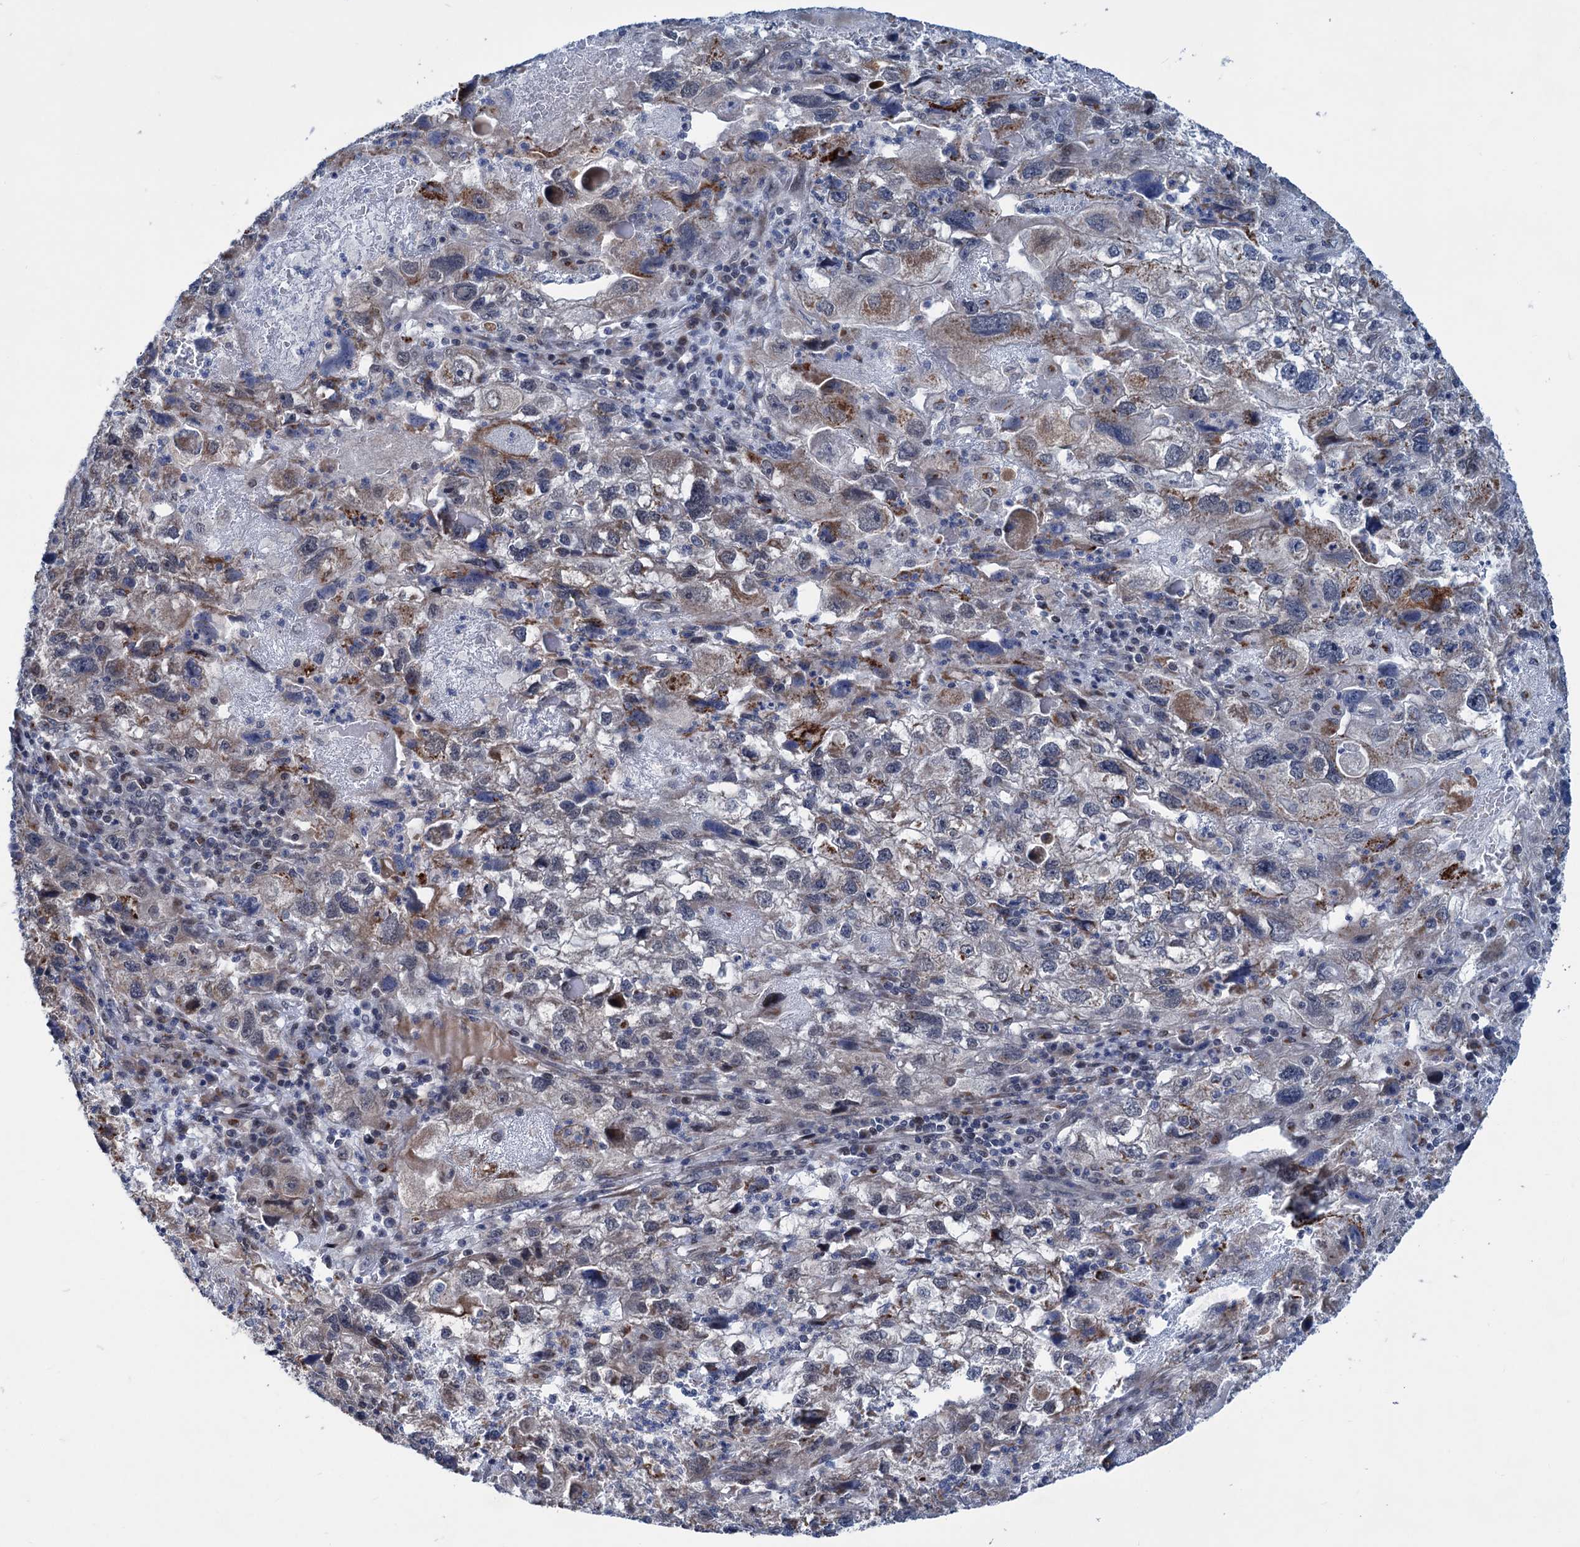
{"staining": {"intensity": "moderate", "quantity": "<25%", "location": "cytoplasmic/membranous"}, "tissue": "endometrial cancer", "cell_type": "Tumor cells", "image_type": "cancer", "snomed": [{"axis": "morphology", "description": "Adenocarcinoma, NOS"}, {"axis": "topography", "description": "Endometrium"}], "caption": "Immunohistochemical staining of adenocarcinoma (endometrial) displays moderate cytoplasmic/membranous protein staining in approximately <25% of tumor cells.", "gene": "ELP4", "patient": {"sex": "female", "age": 49}}